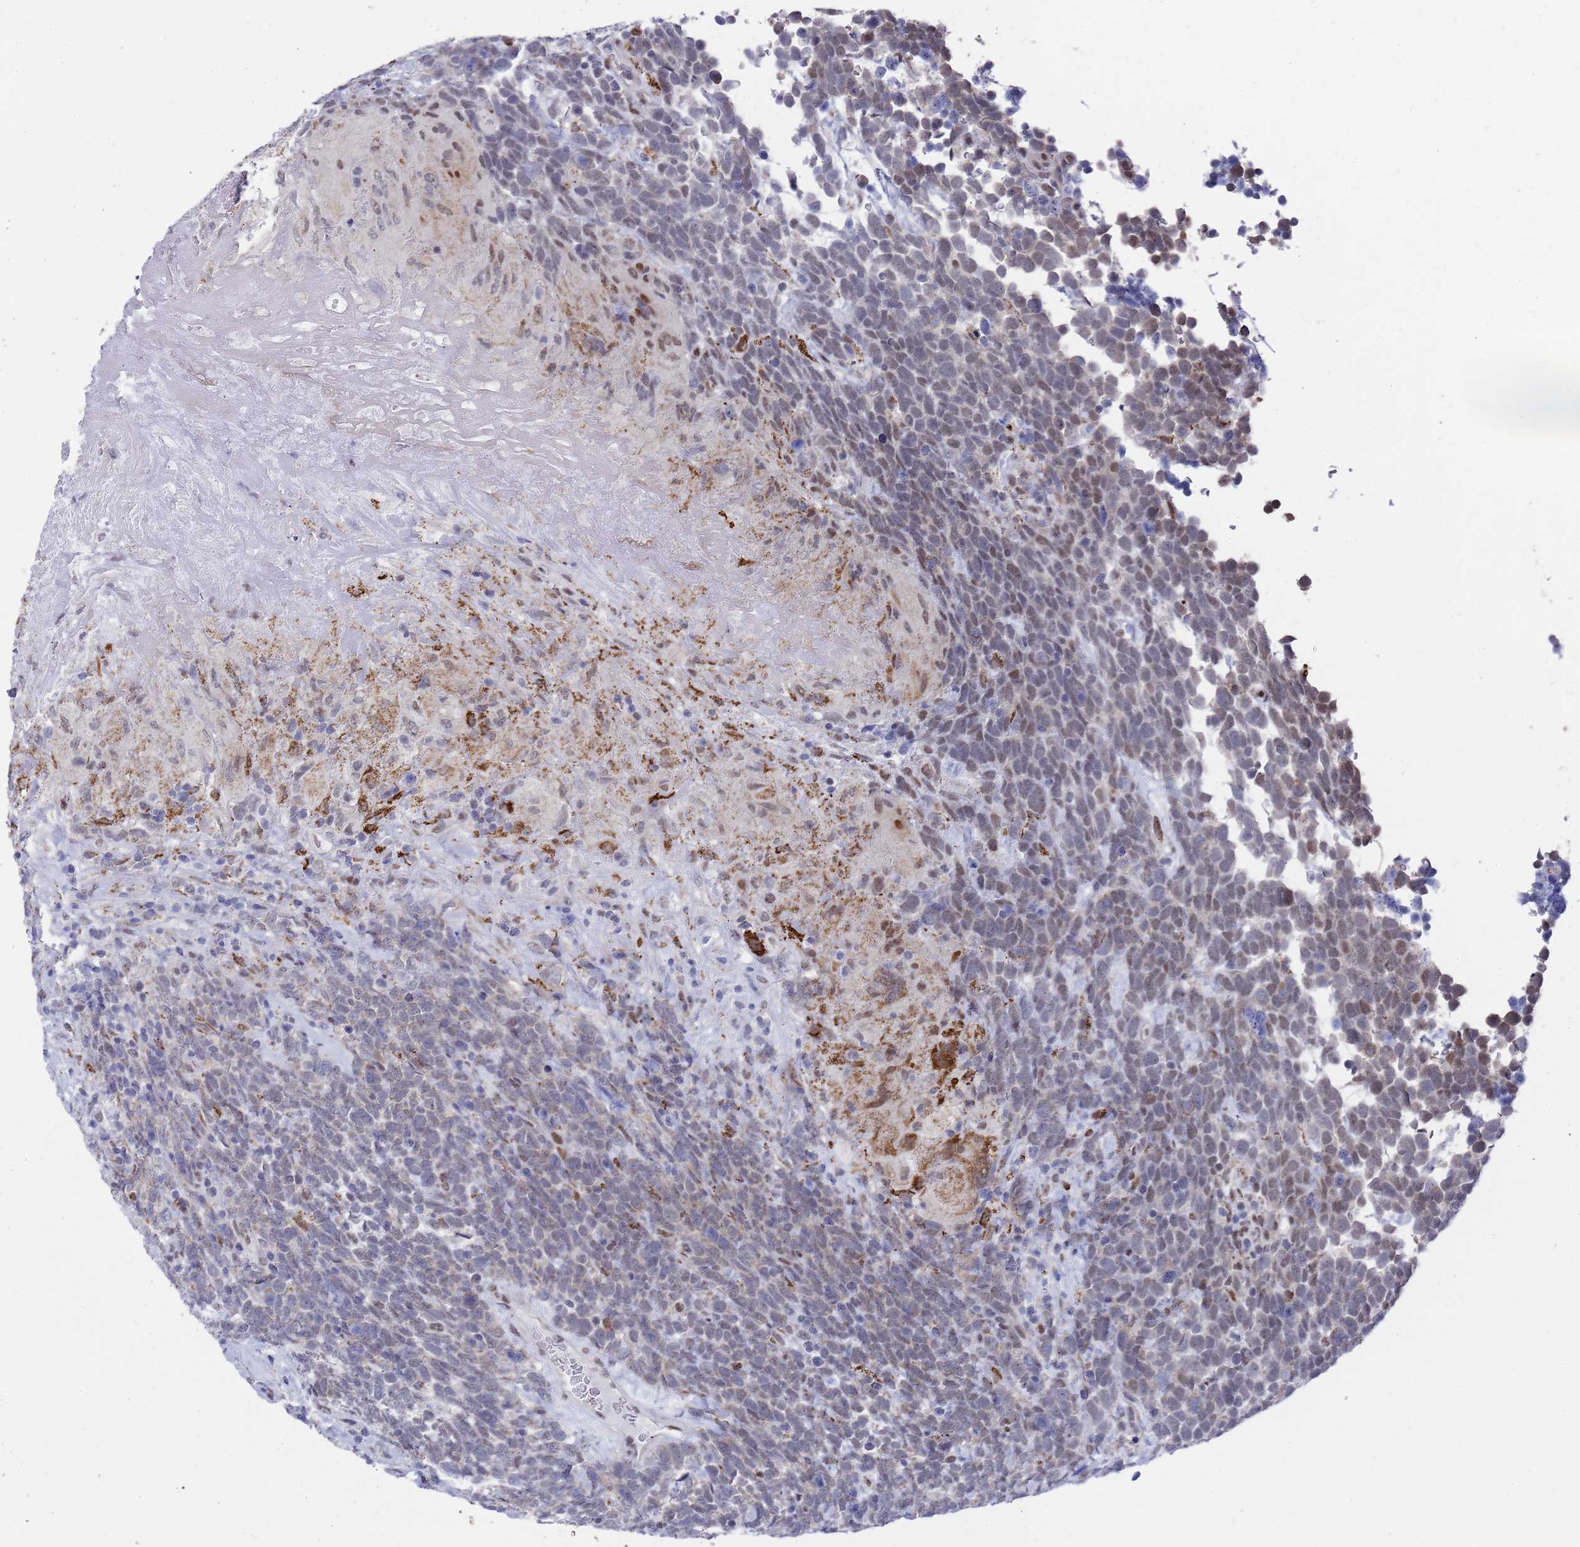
{"staining": {"intensity": "weak", "quantity": "<25%", "location": "nuclear"}, "tissue": "urothelial cancer", "cell_type": "Tumor cells", "image_type": "cancer", "snomed": [{"axis": "morphology", "description": "Urothelial carcinoma, High grade"}, {"axis": "topography", "description": "Urinary bladder"}], "caption": "A high-resolution photomicrograph shows immunohistochemistry (IHC) staining of high-grade urothelial carcinoma, which reveals no significant expression in tumor cells.", "gene": "COPS6", "patient": {"sex": "female", "age": 82}}